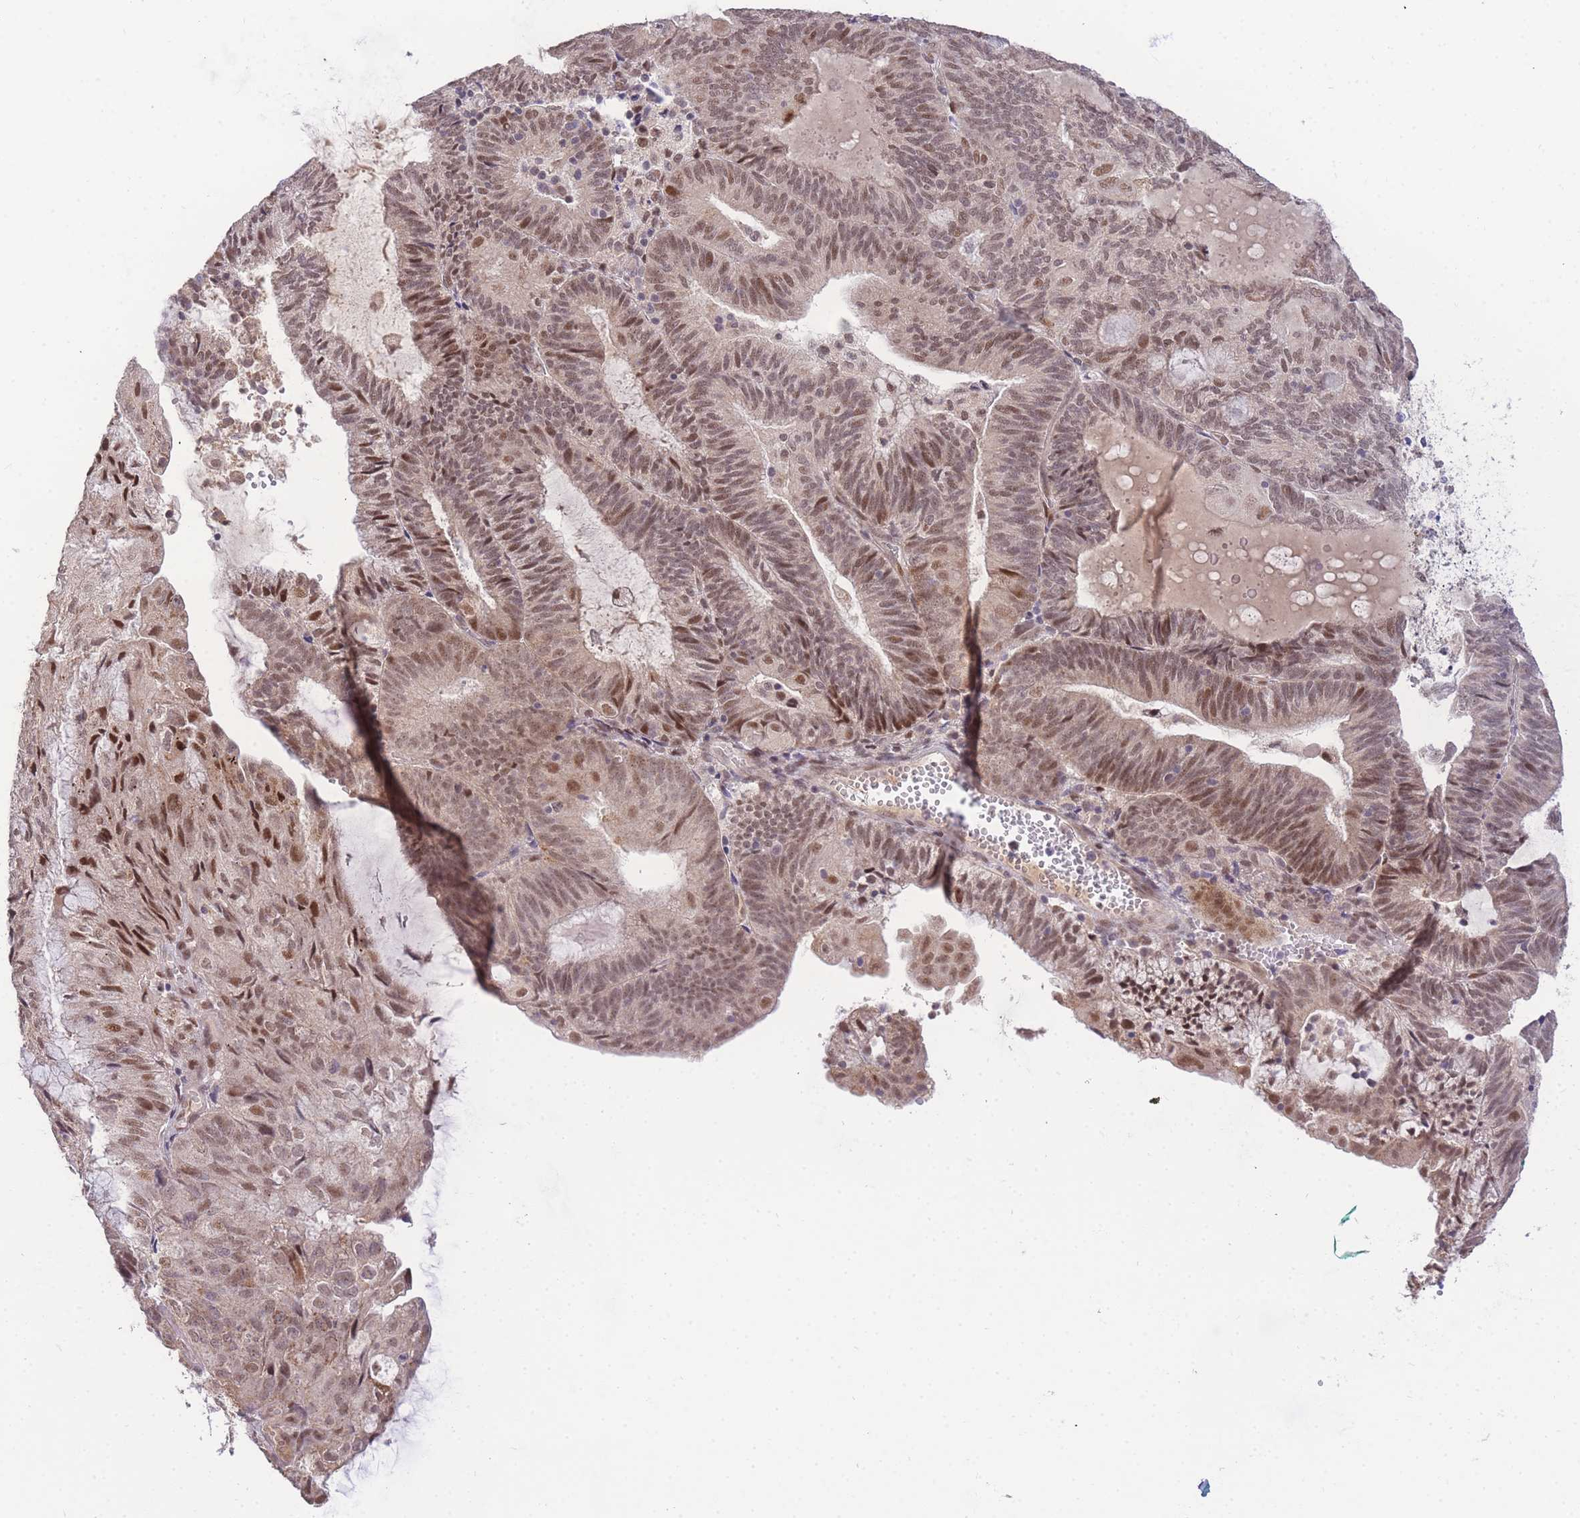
{"staining": {"intensity": "moderate", "quantity": ">75%", "location": "cytoplasmic/membranous,nuclear"}, "tissue": "endometrial cancer", "cell_type": "Tumor cells", "image_type": "cancer", "snomed": [{"axis": "morphology", "description": "Adenocarcinoma, NOS"}, {"axis": "topography", "description": "Endometrium"}], "caption": "Protein staining of endometrial adenocarcinoma tissue reveals moderate cytoplasmic/membranous and nuclear expression in approximately >75% of tumor cells. The staining was performed using DAB (3,3'-diaminobenzidine), with brown indicating positive protein expression. Nuclei are stained blue with hematoxylin.", "gene": "PUS10", "patient": {"sex": "female", "age": 81}}